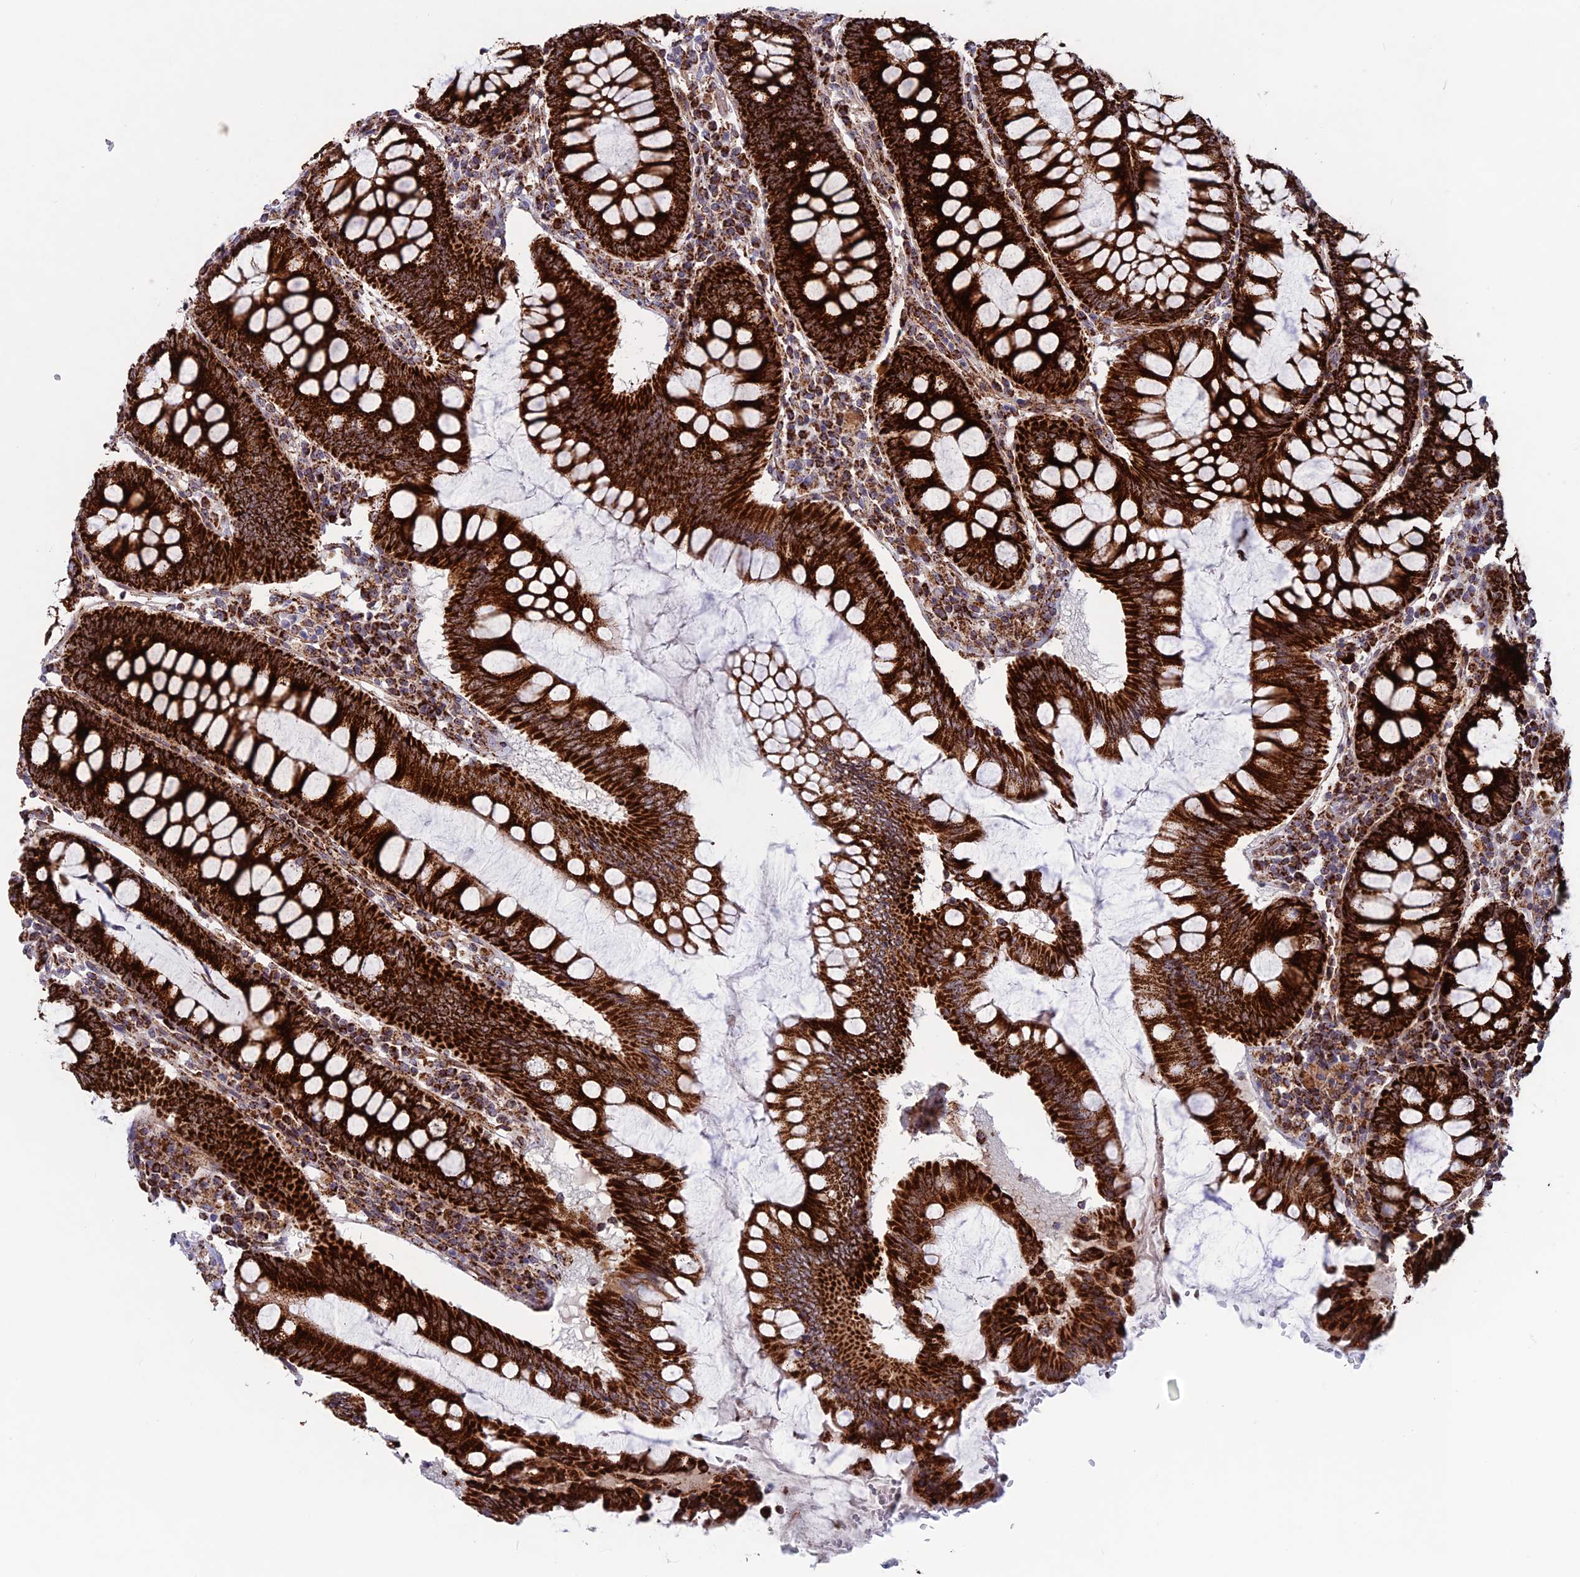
{"staining": {"intensity": "strong", "quantity": ">75%", "location": "cytoplasmic/membranous"}, "tissue": "colorectal cancer", "cell_type": "Tumor cells", "image_type": "cancer", "snomed": [{"axis": "morphology", "description": "Normal tissue, NOS"}, {"axis": "morphology", "description": "Adenocarcinoma, NOS"}, {"axis": "topography", "description": "Colon"}], "caption": "Protein analysis of colorectal cancer (adenocarcinoma) tissue exhibits strong cytoplasmic/membranous staining in approximately >75% of tumor cells.", "gene": "MRPS18B", "patient": {"sex": "female", "age": 75}}